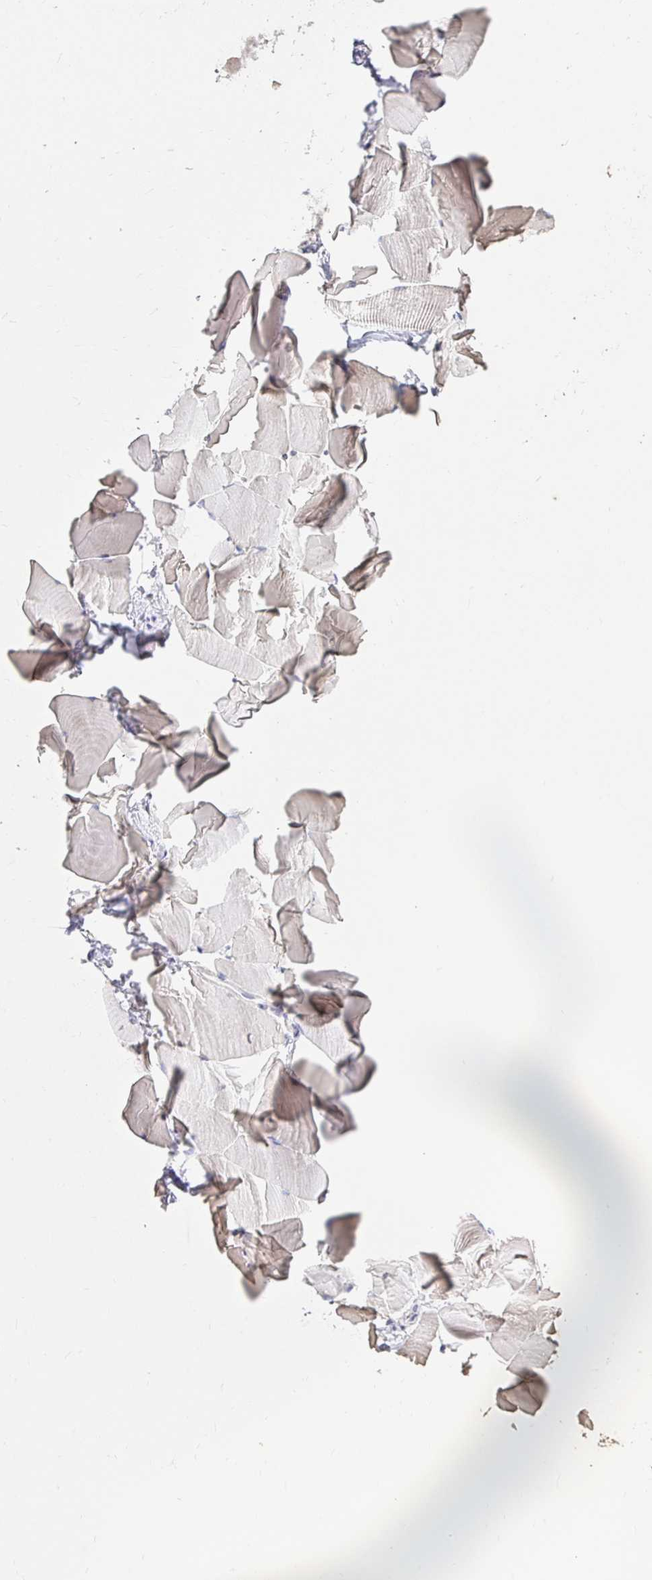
{"staining": {"intensity": "negative", "quantity": "none", "location": "none"}, "tissue": "skeletal muscle", "cell_type": "Myocytes", "image_type": "normal", "snomed": [{"axis": "morphology", "description": "Normal tissue, NOS"}, {"axis": "topography", "description": "Skeletal muscle"}], "caption": "Image shows no protein positivity in myocytes of normal skeletal muscle. The staining was performed using DAB to visualize the protein expression in brown, while the nuclei were stained in blue with hematoxylin (Magnification: 20x).", "gene": "UGT1A6", "patient": {"sex": "male", "age": 25}}